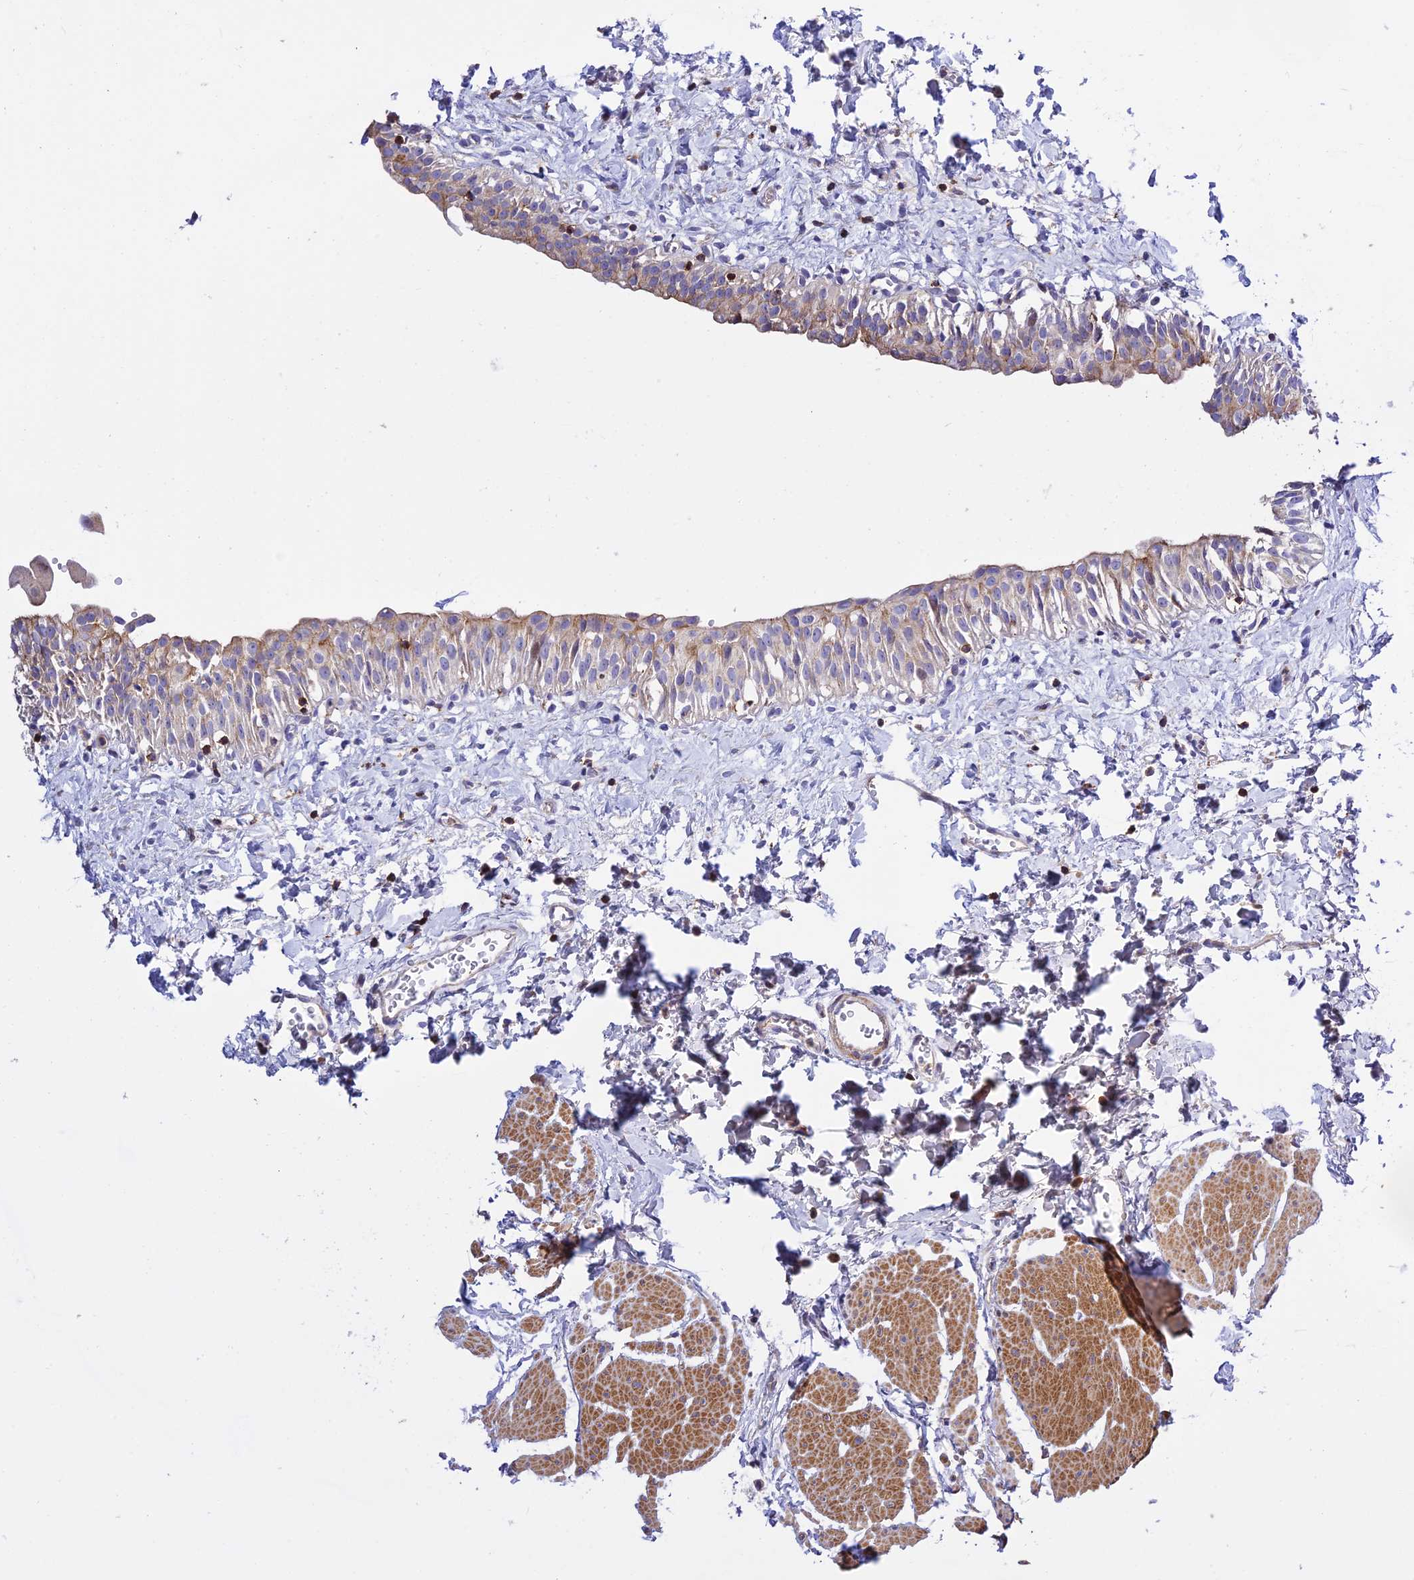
{"staining": {"intensity": "moderate", "quantity": "<25%", "location": "cytoplasmic/membranous"}, "tissue": "urinary bladder", "cell_type": "Urothelial cells", "image_type": "normal", "snomed": [{"axis": "morphology", "description": "Normal tissue, NOS"}, {"axis": "topography", "description": "Urinary bladder"}], "caption": "Protein staining reveals moderate cytoplasmic/membranous positivity in about <25% of urothelial cells in normal urinary bladder.", "gene": "PRIM1", "patient": {"sex": "male", "age": 51}}